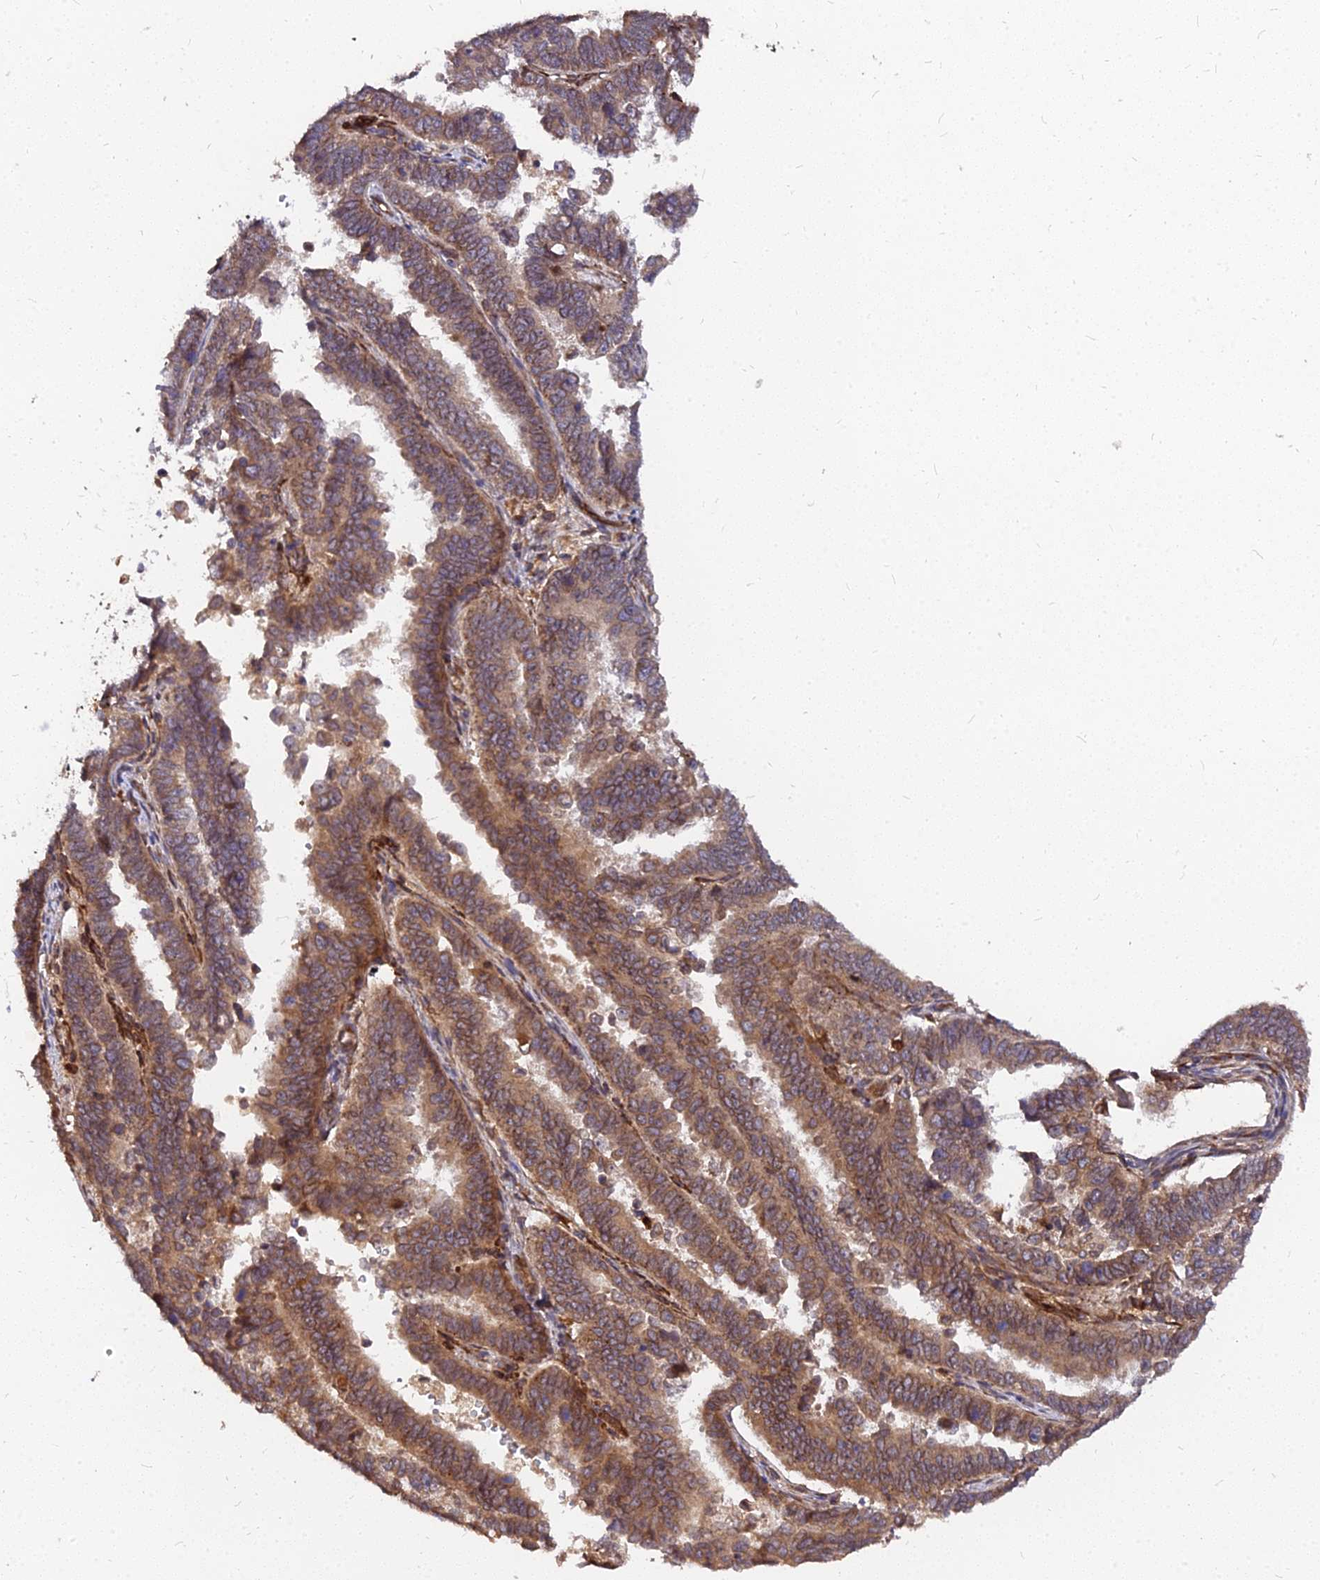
{"staining": {"intensity": "moderate", "quantity": ">75%", "location": "cytoplasmic/membranous"}, "tissue": "endometrial cancer", "cell_type": "Tumor cells", "image_type": "cancer", "snomed": [{"axis": "morphology", "description": "Adenocarcinoma, NOS"}, {"axis": "topography", "description": "Endometrium"}], "caption": "High-magnification brightfield microscopy of endometrial cancer (adenocarcinoma) stained with DAB (3,3'-diaminobenzidine) (brown) and counterstained with hematoxylin (blue). tumor cells exhibit moderate cytoplasmic/membranous expression is present in approximately>75% of cells.", "gene": "PDE4D", "patient": {"sex": "female", "age": 75}}